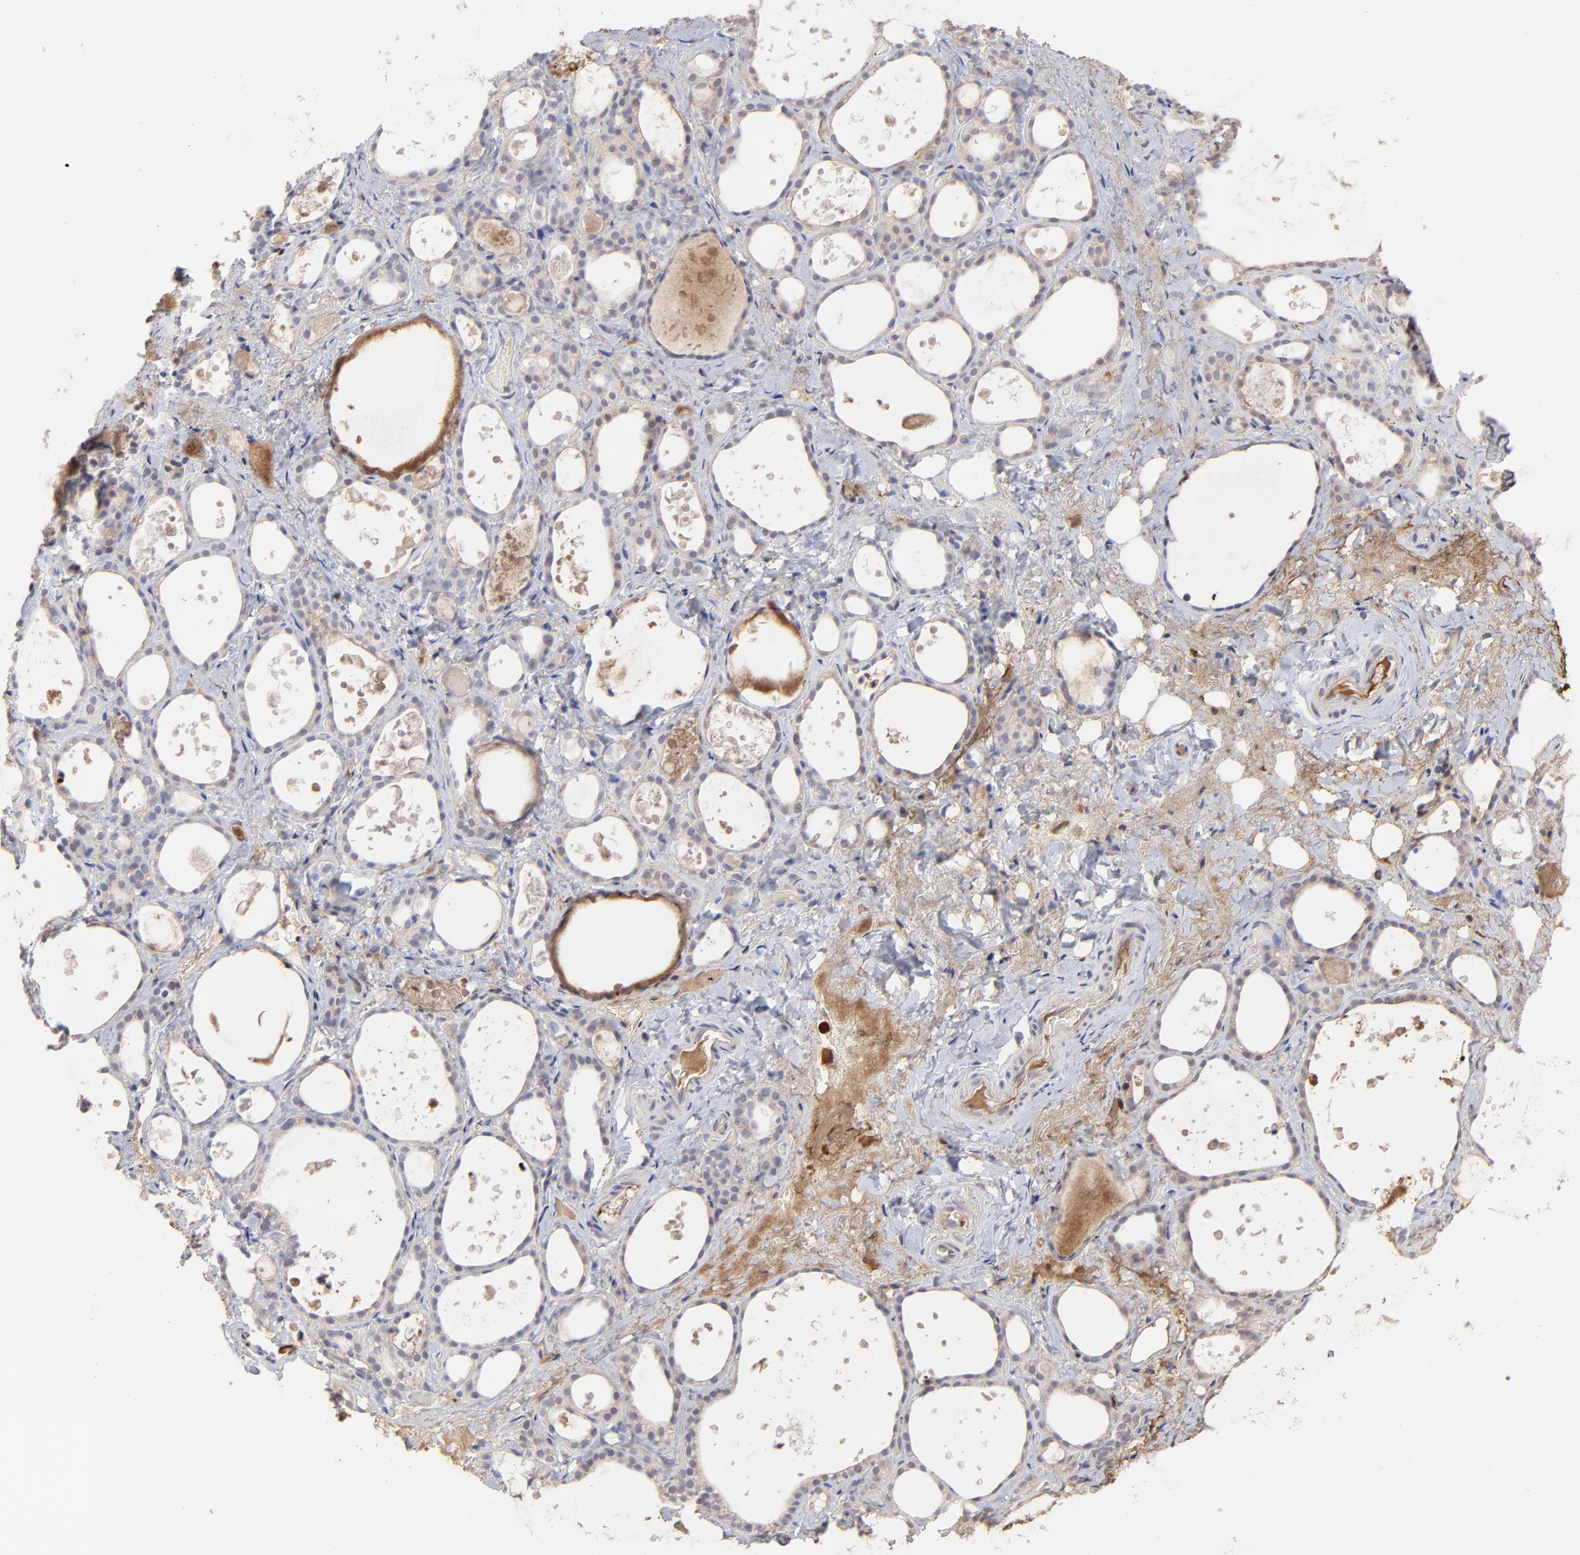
{"staining": {"intensity": "weak", "quantity": "25%-75%", "location": "cytoplasmic/membranous"}, "tissue": "thyroid gland", "cell_type": "Glandular cells", "image_type": "normal", "snomed": [{"axis": "morphology", "description": "Normal tissue, NOS"}, {"axis": "topography", "description": "Thyroid gland"}], "caption": "High-power microscopy captured an immunohistochemistry (IHC) photomicrograph of benign thyroid gland, revealing weak cytoplasmic/membranous expression in about 25%-75% of glandular cells. The staining is performed using DAB brown chromogen to label protein expression. The nuclei are counter-stained blue using hematoxylin.", "gene": "PSMD14", "patient": {"sex": "female", "age": 75}}